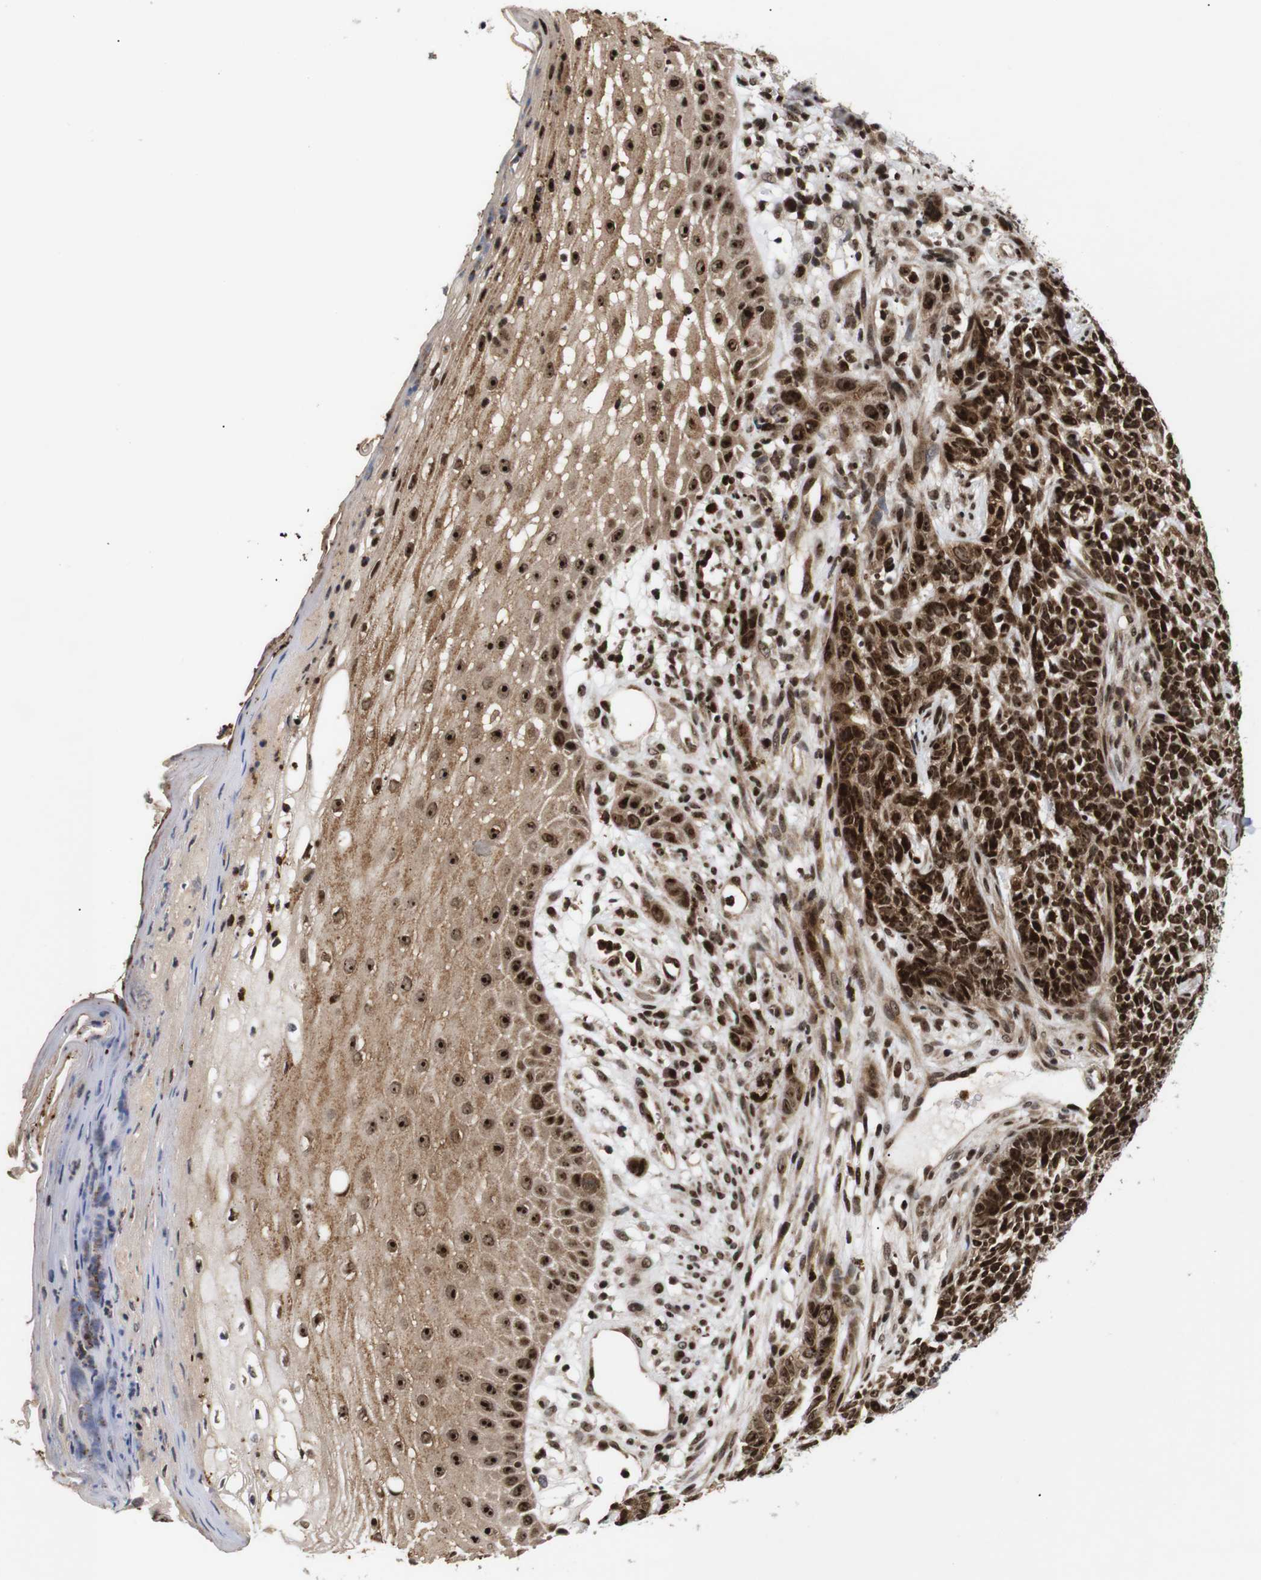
{"staining": {"intensity": "strong", "quantity": ">75%", "location": "nuclear"}, "tissue": "skin cancer", "cell_type": "Tumor cells", "image_type": "cancer", "snomed": [{"axis": "morphology", "description": "Basal cell carcinoma"}, {"axis": "topography", "description": "Skin"}], "caption": "Human skin basal cell carcinoma stained with a brown dye reveals strong nuclear positive staining in approximately >75% of tumor cells.", "gene": "KIF23", "patient": {"sex": "female", "age": 84}}